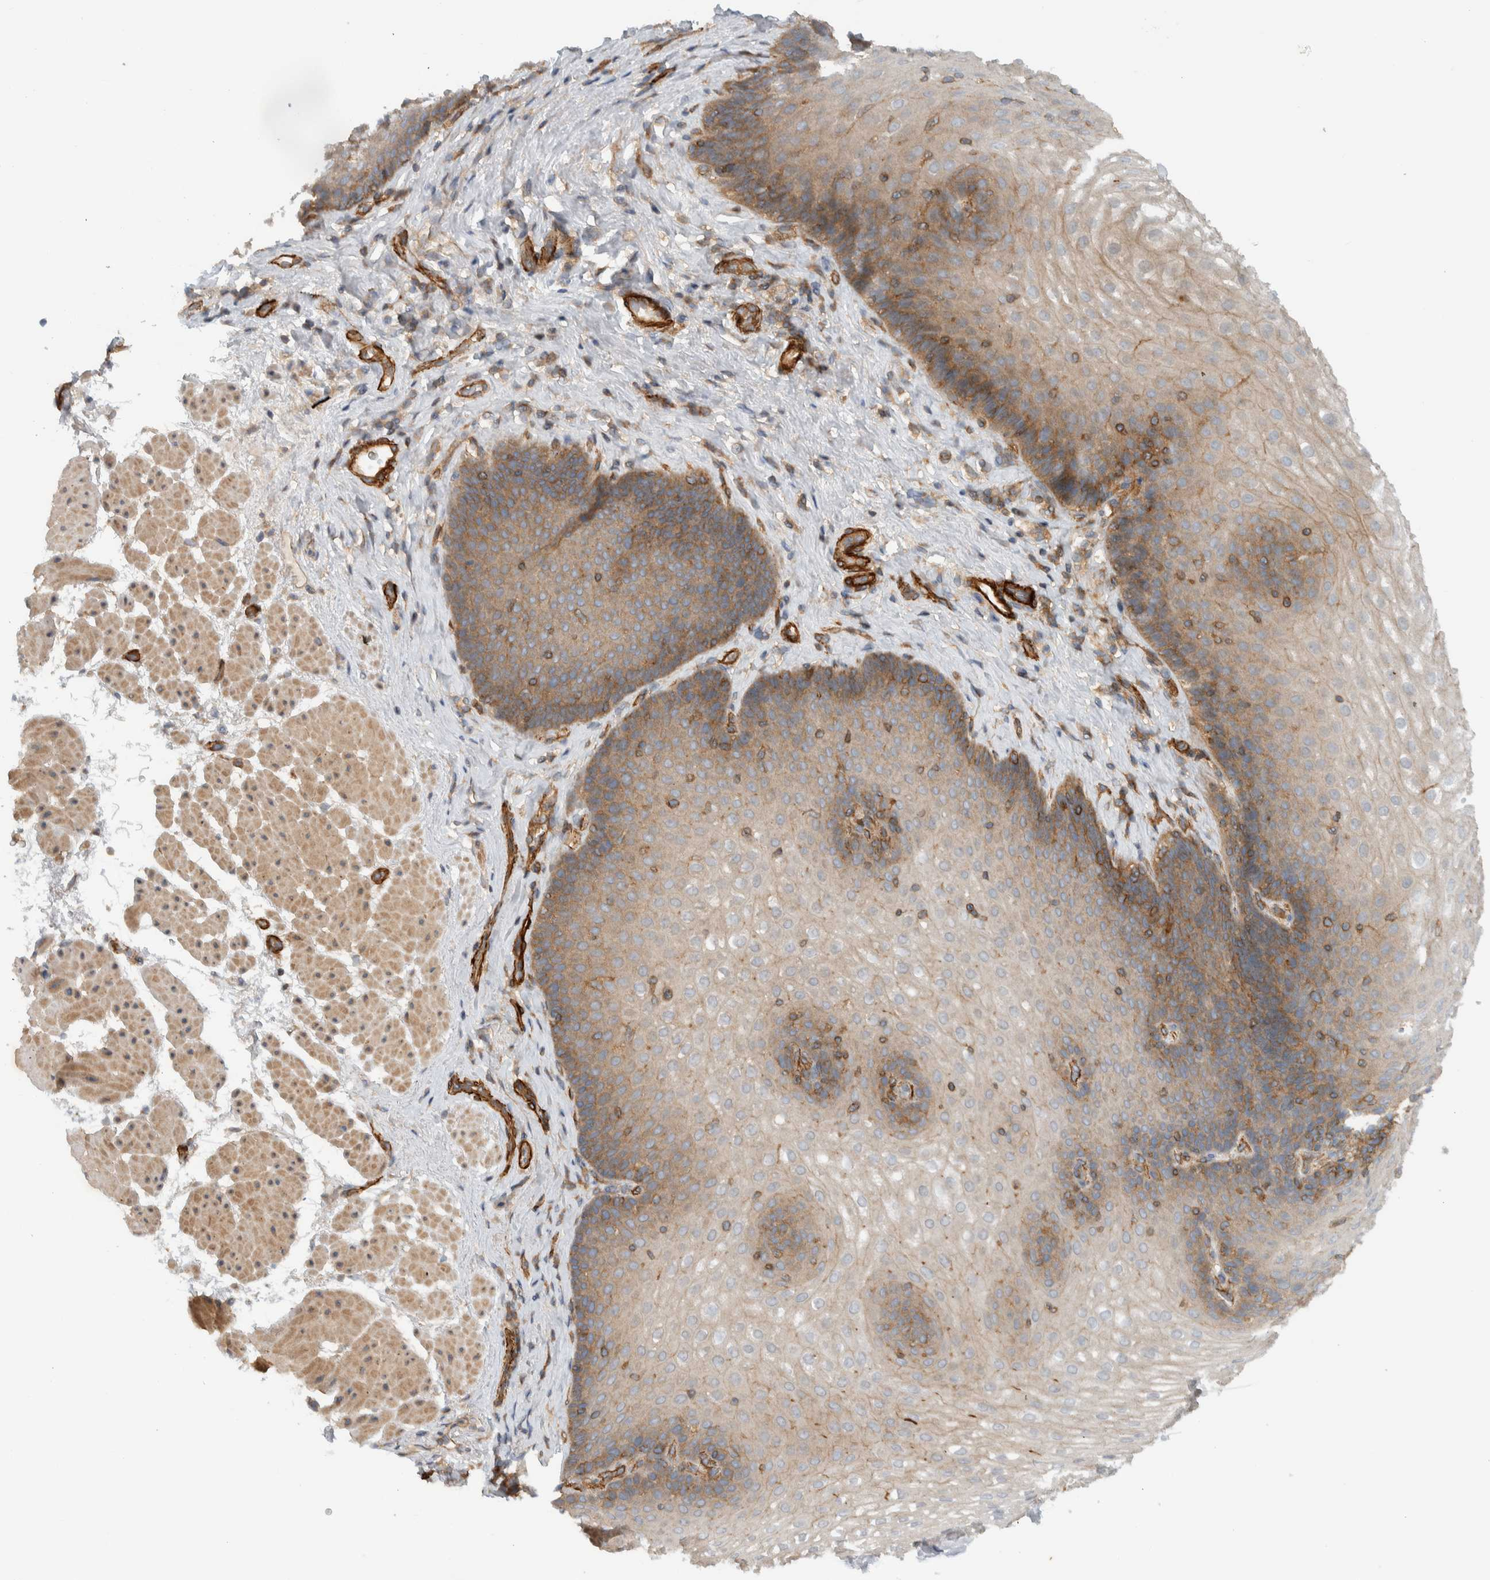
{"staining": {"intensity": "weak", "quantity": "25%-75%", "location": "cytoplasmic/membranous"}, "tissue": "esophagus", "cell_type": "Squamous epithelial cells", "image_type": "normal", "snomed": [{"axis": "morphology", "description": "Normal tissue, NOS"}, {"axis": "topography", "description": "Esophagus"}], "caption": "Protein analysis of unremarkable esophagus shows weak cytoplasmic/membranous staining in approximately 25%-75% of squamous epithelial cells. Immunohistochemistry (ihc) stains the protein of interest in brown and the nuclei are stained blue.", "gene": "MPRIP", "patient": {"sex": "female", "age": 66}}